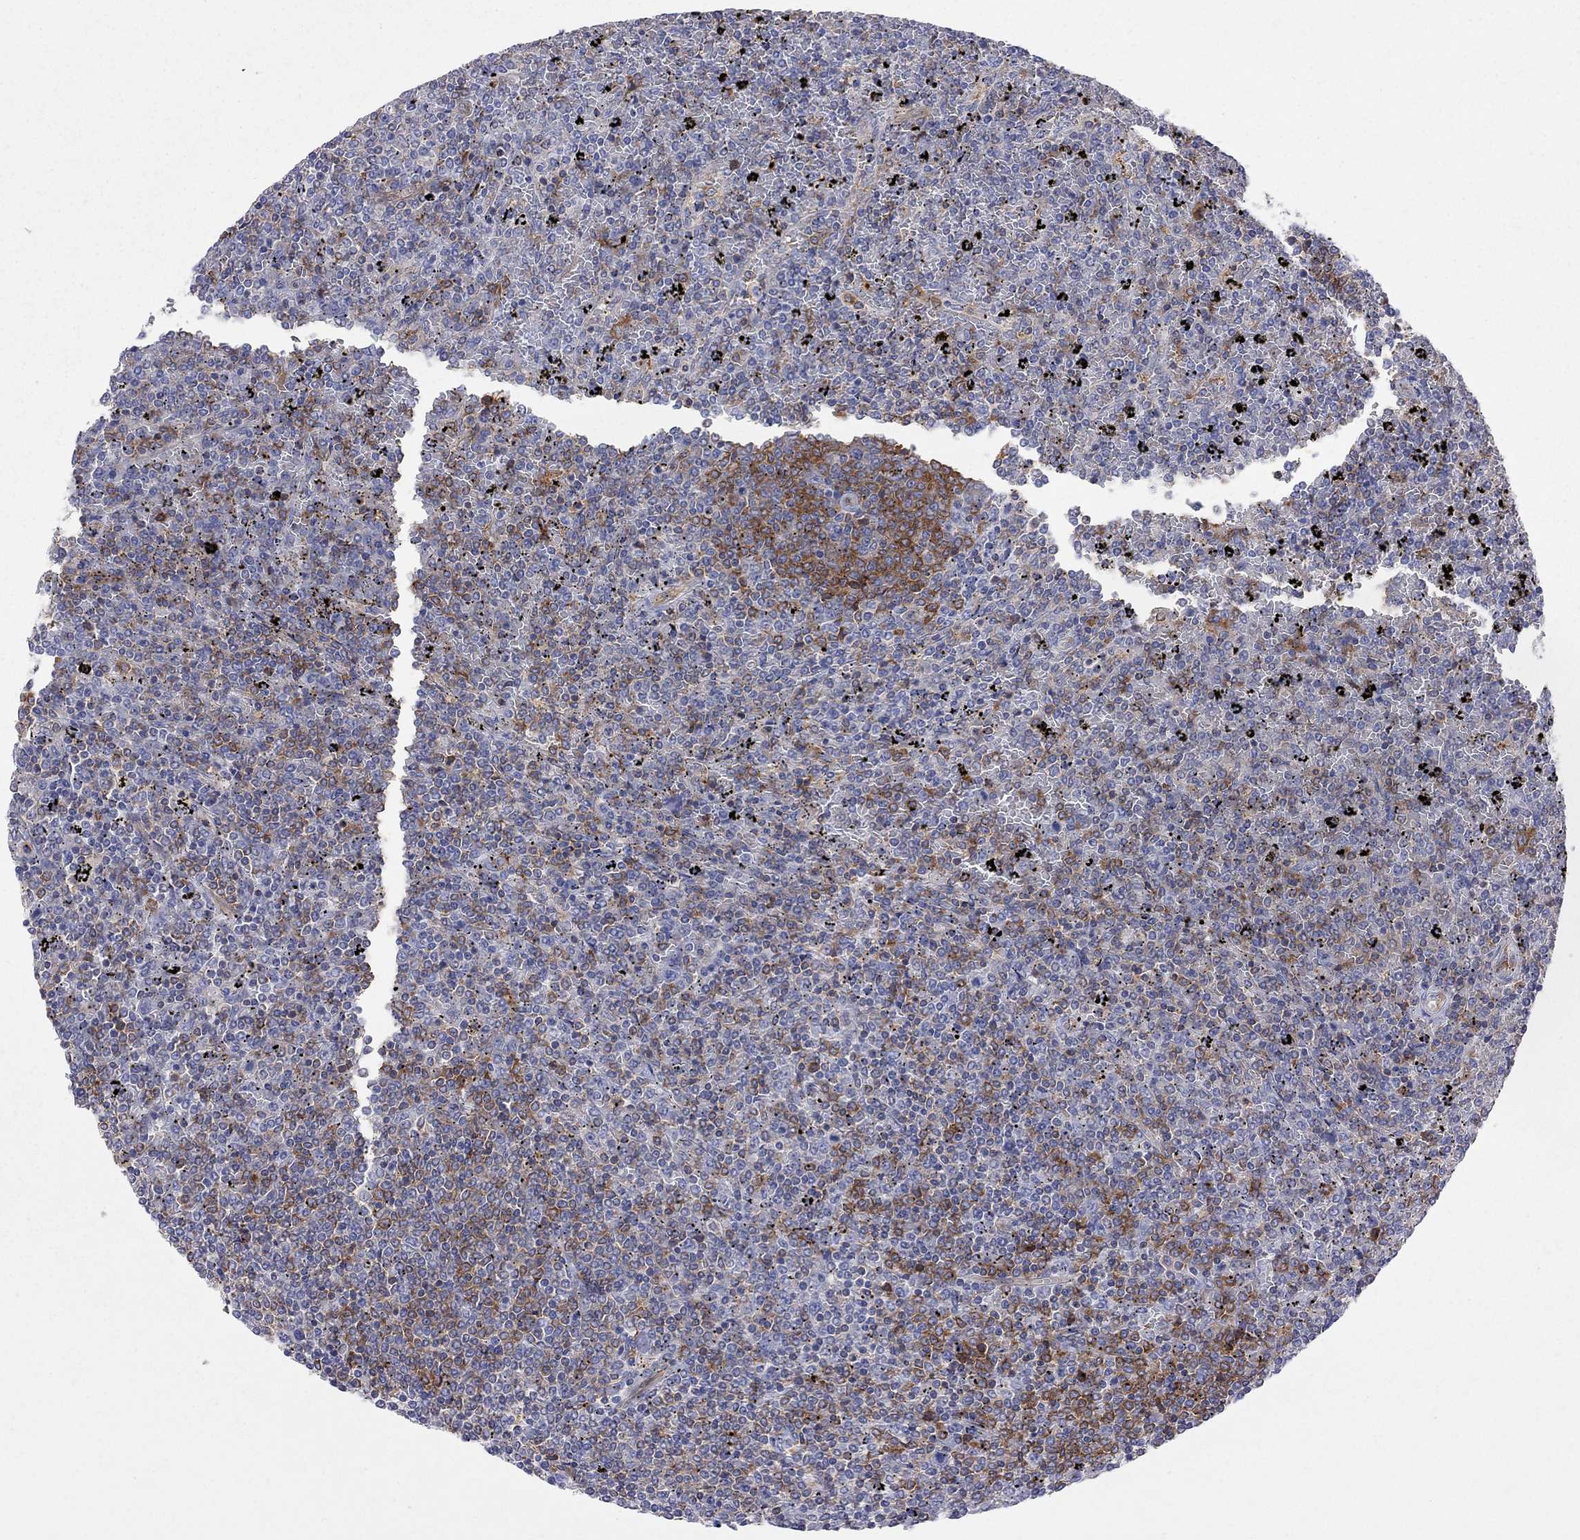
{"staining": {"intensity": "negative", "quantity": "none", "location": "none"}, "tissue": "lymphoma", "cell_type": "Tumor cells", "image_type": "cancer", "snomed": [{"axis": "morphology", "description": "Malignant lymphoma, non-Hodgkin's type, Low grade"}, {"axis": "topography", "description": "Spleen"}], "caption": "IHC of low-grade malignant lymphoma, non-Hodgkin's type shows no positivity in tumor cells.", "gene": "ABI3", "patient": {"sex": "female", "age": 77}}